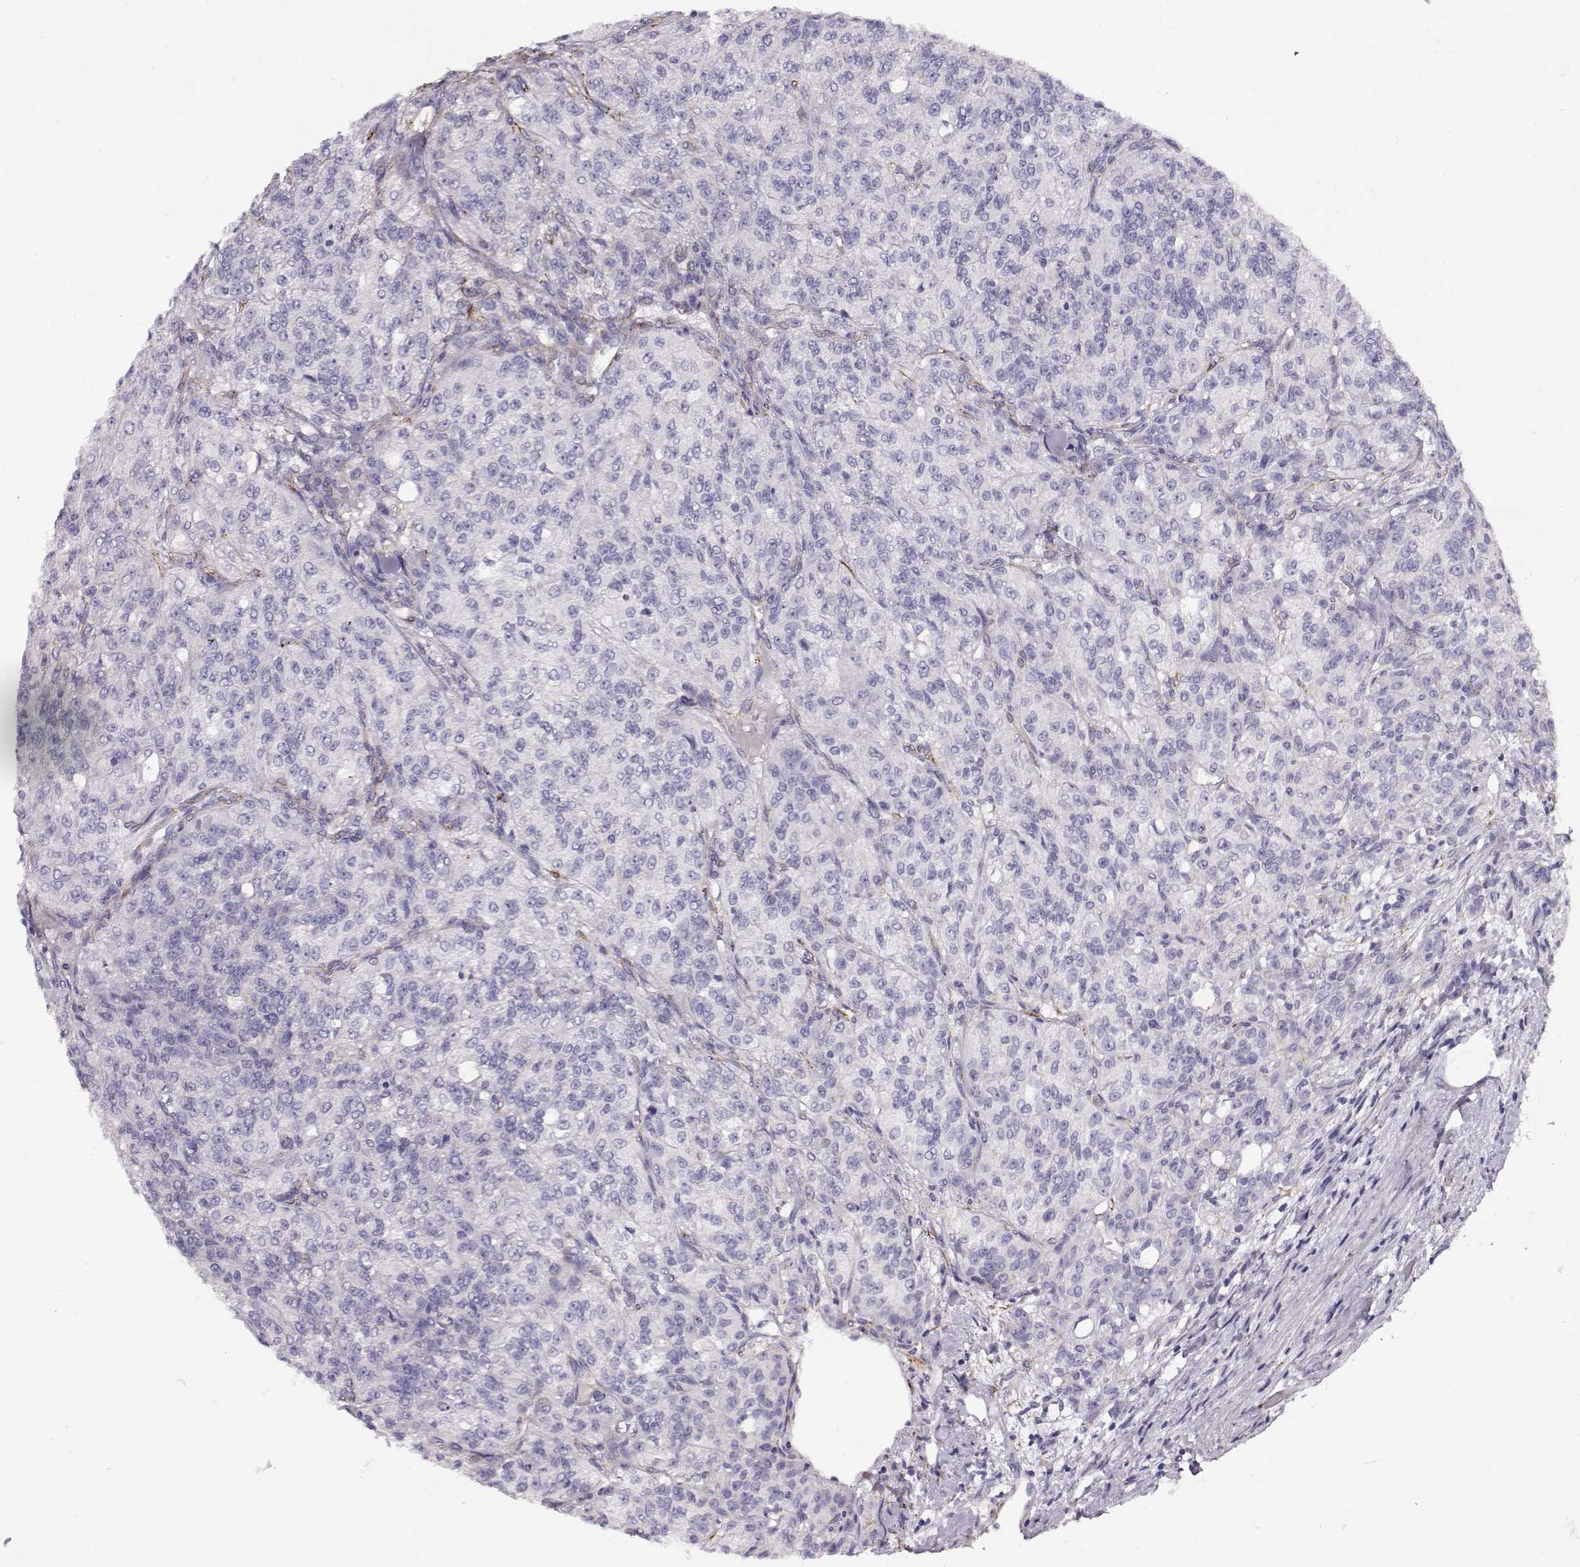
{"staining": {"intensity": "negative", "quantity": "none", "location": "none"}, "tissue": "renal cancer", "cell_type": "Tumor cells", "image_type": "cancer", "snomed": [{"axis": "morphology", "description": "Adenocarcinoma, NOS"}, {"axis": "topography", "description": "Kidney"}], "caption": "IHC histopathology image of neoplastic tissue: adenocarcinoma (renal) stained with DAB exhibits no significant protein expression in tumor cells. (Stains: DAB (3,3'-diaminobenzidine) immunohistochemistry with hematoxylin counter stain, Microscopy: brightfield microscopy at high magnification).", "gene": "RBM44", "patient": {"sex": "female", "age": 63}}